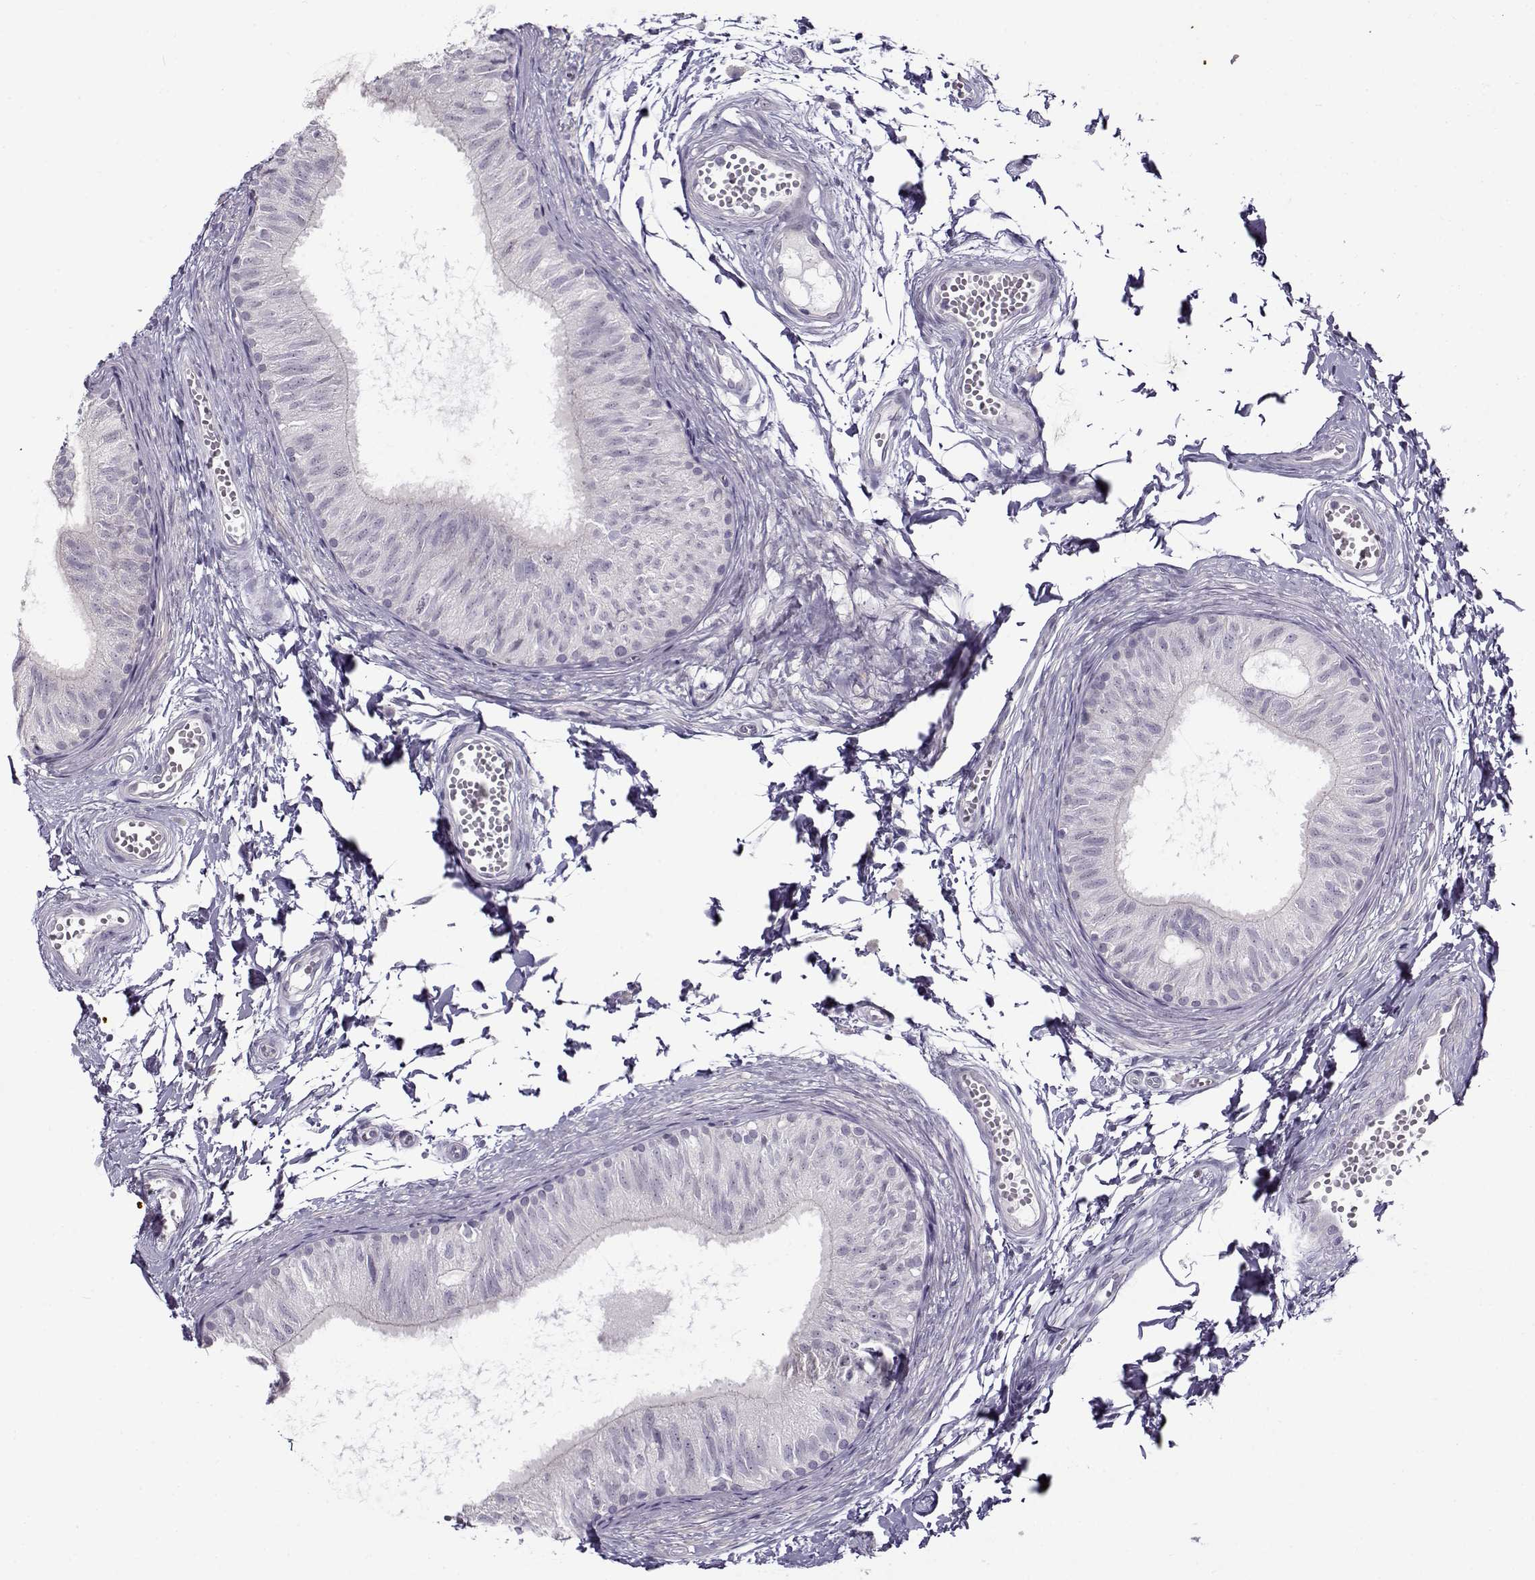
{"staining": {"intensity": "negative", "quantity": "none", "location": "none"}, "tissue": "epididymis", "cell_type": "Glandular cells", "image_type": "normal", "snomed": [{"axis": "morphology", "description": "Normal tissue, NOS"}, {"axis": "topography", "description": "Epididymis"}], "caption": "Benign epididymis was stained to show a protein in brown. There is no significant expression in glandular cells. The staining was performed using DAB to visualize the protein expression in brown, while the nuclei were stained in blue with hematoxylin (Magnification: 20x).", "gene": "TEX55", "patient": {"sex": "male", "age": 22}}